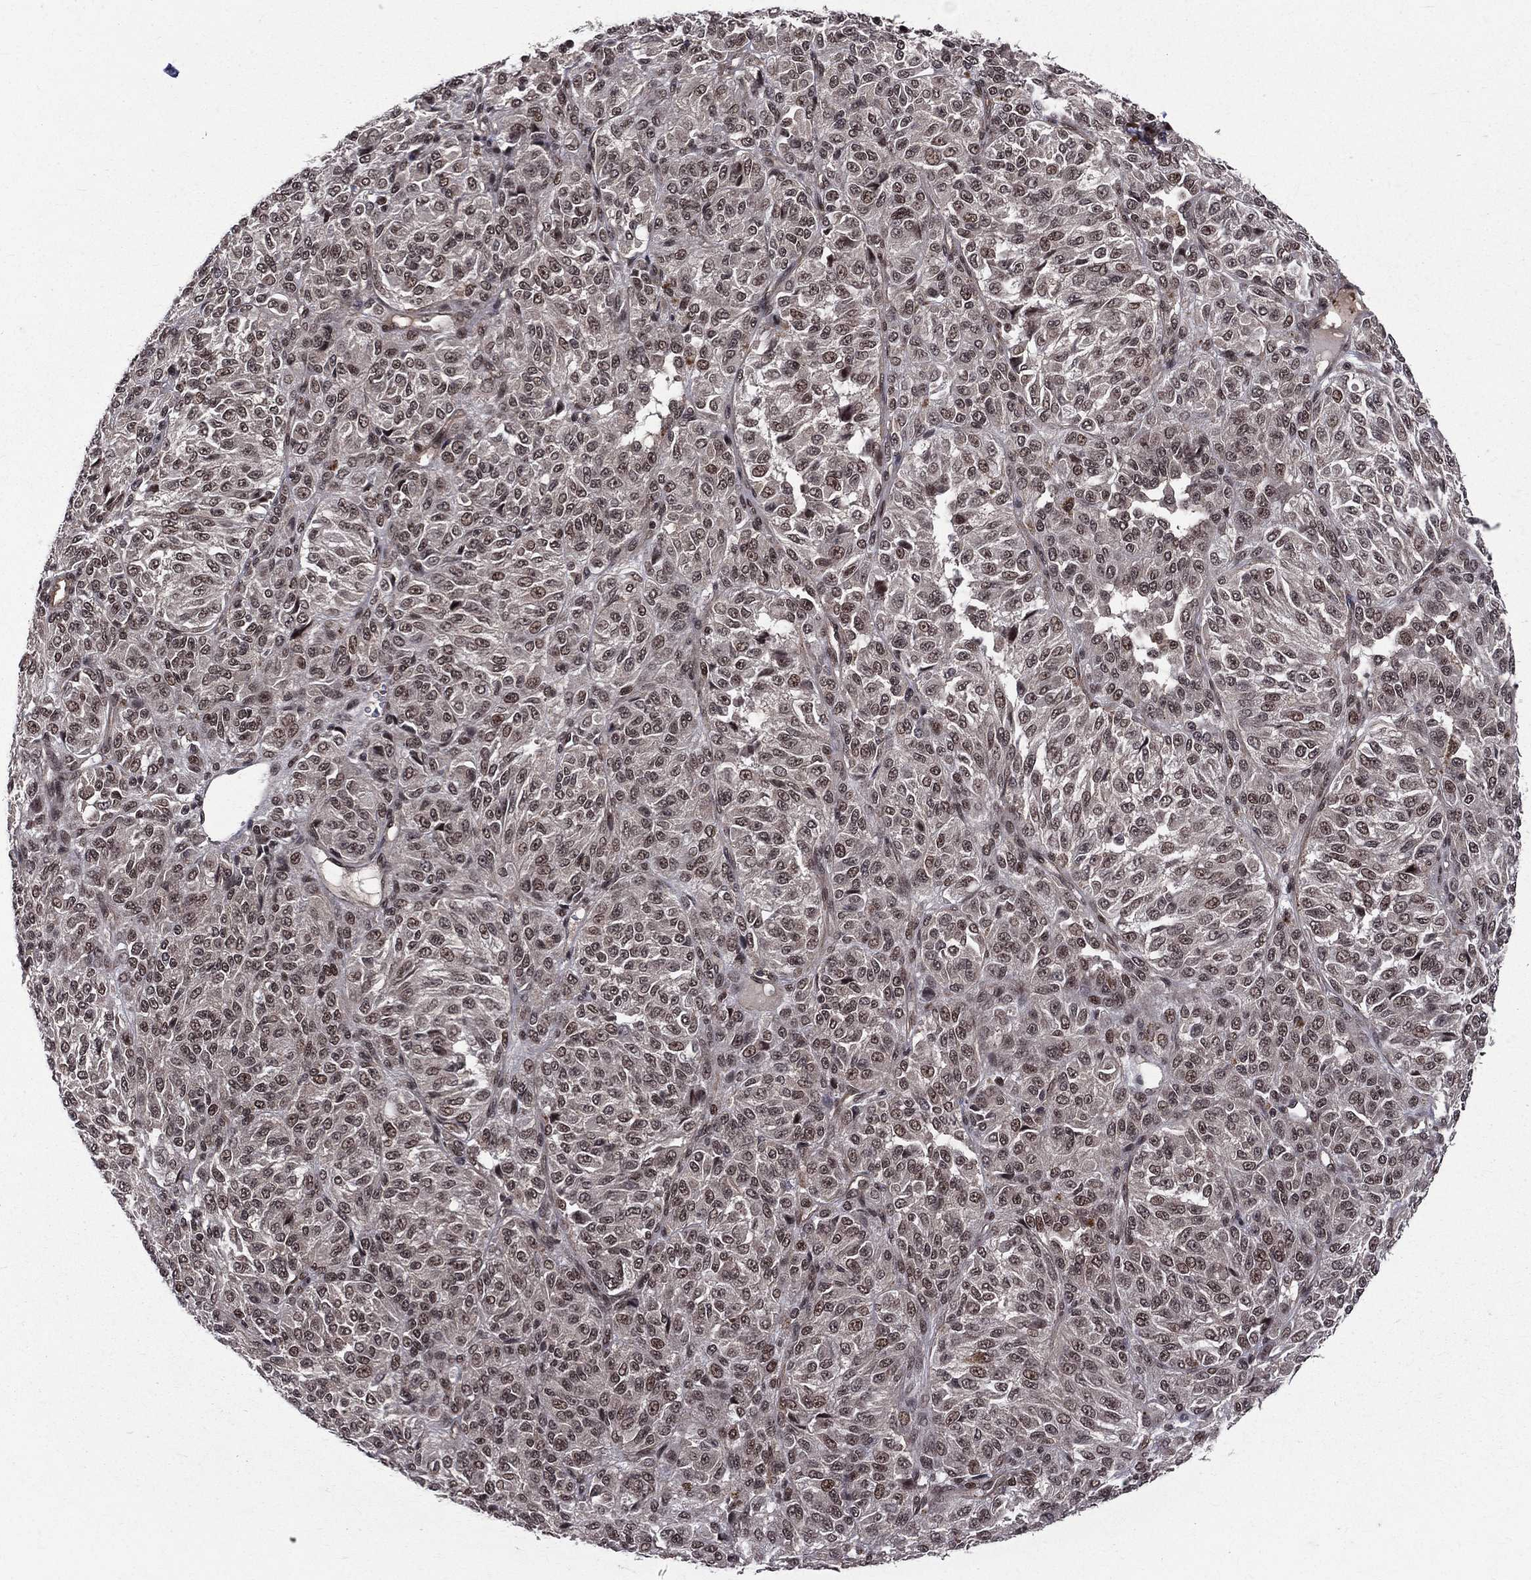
{"staining": {"intensity": "strong", "quantity": "25%-75%", "location": "nuclear"}, "tissue": "melanoma", "cell_type": "Tumor cells", "image_type": "cancer", "snomed": [{"axis": "morphology", "description": "Malignant melanoma, Metastatic site"}, {"axis": "topography", "description": "Brain"}], "caption": "Brown immunohistochemical staining in malignant melanoma (metastatic site) reveals strong nuclear positivity in approximately 25%-75% of tumor cells.", "gene": "SMC3", "patient": {"sex": "female", "age": 56}}